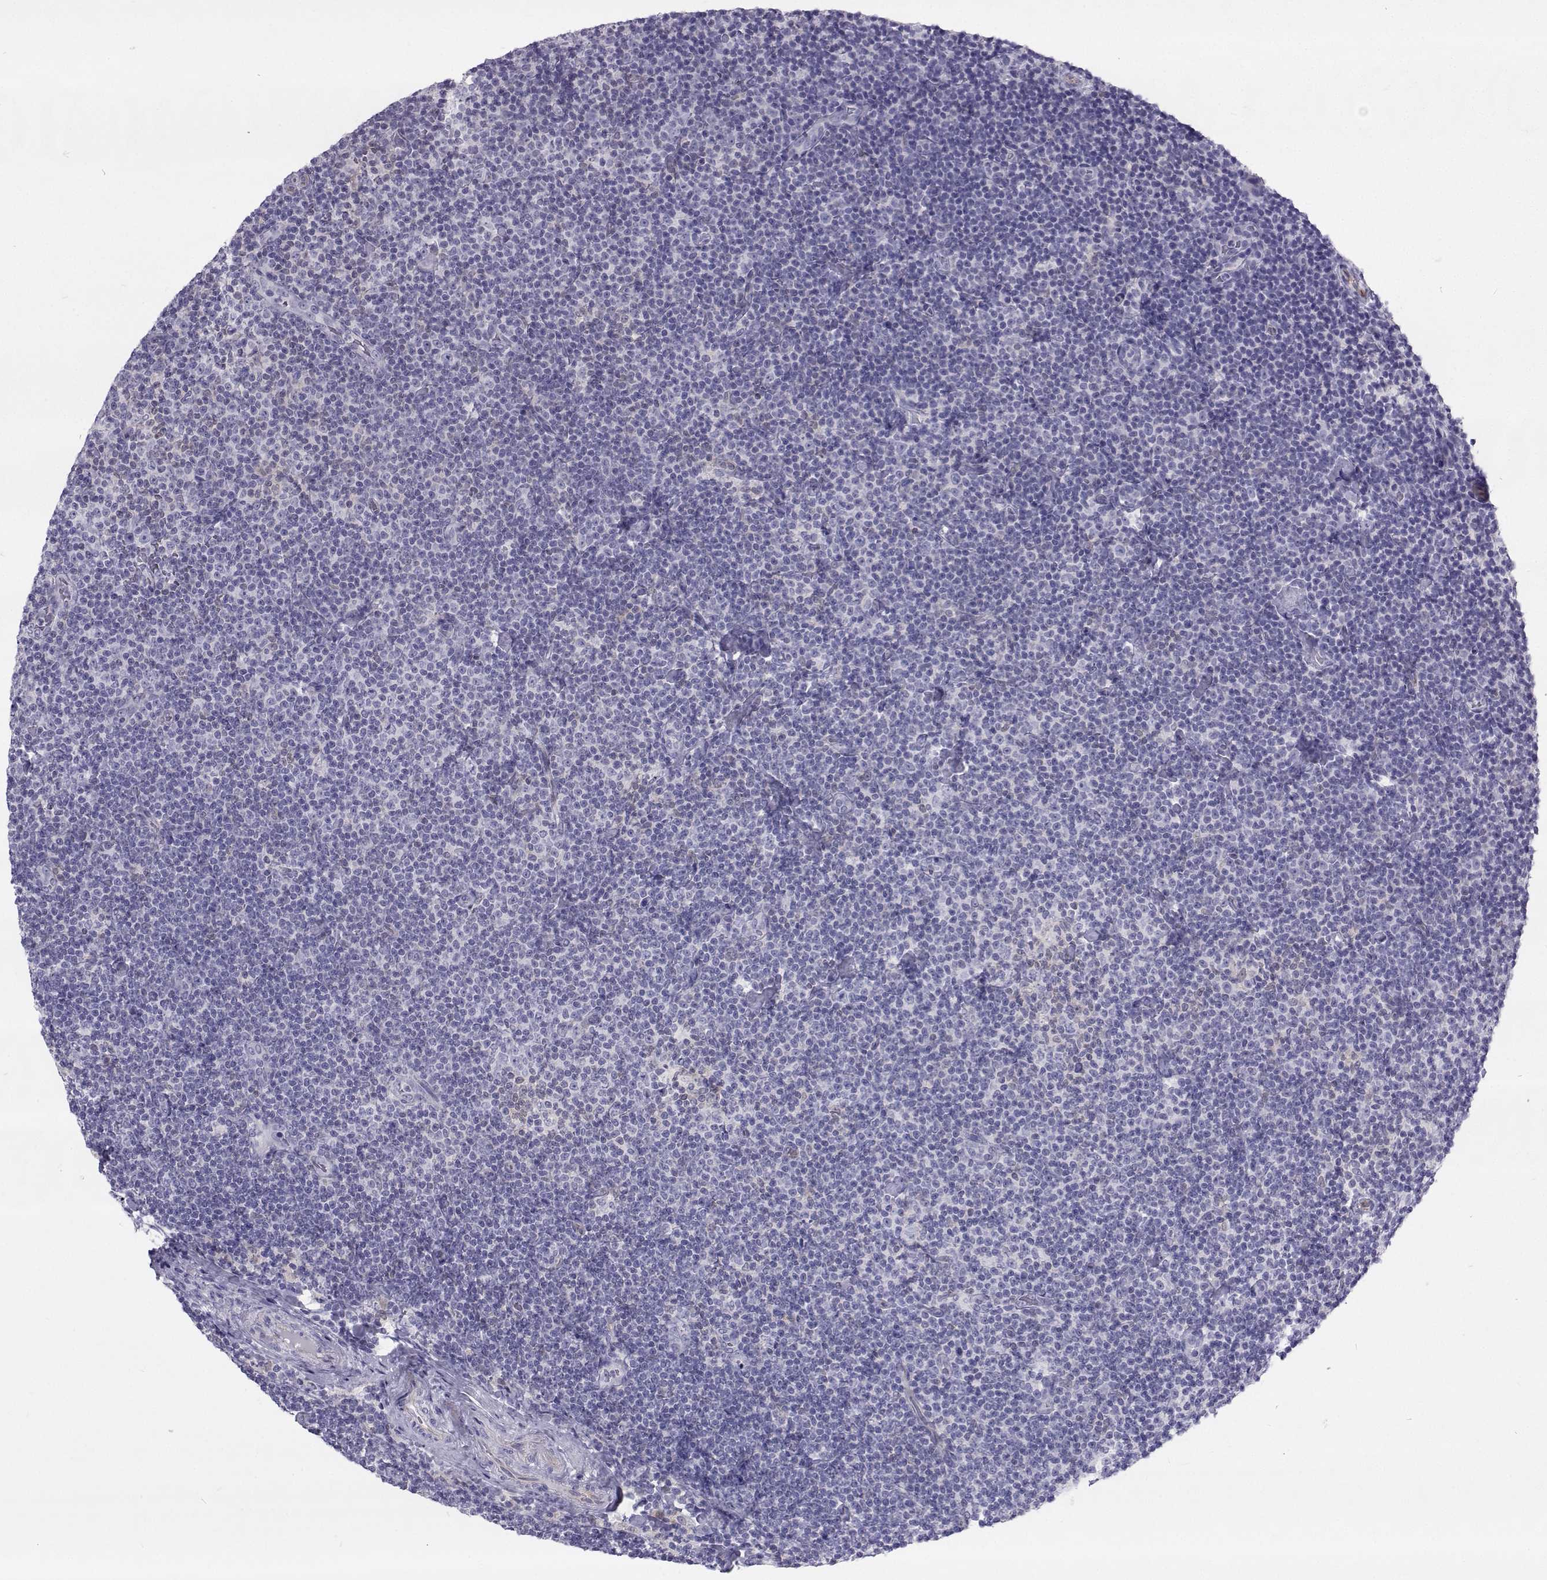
{"staining": {"intensity": "negative", "quantity": "none", "location": "none"}, "tissue": "lymphoma", "cell_type": "Tumor cells", "image_type": "cancer", "snomed": [{"axis": "morphology", "description": "Malignant lymphoma, non-Hodgkin's type, Low grade"}, {"axis": "topography", "description": "Lymph node"}], "caption": "The immunohistochemistry (IHC) image has no significant staining in tumor cells of malignant lymphoma, non-Hodgkin's type (low-grade) tissue.", "gene": "GALM", "patient": {"sex": "male", "age": 81}}